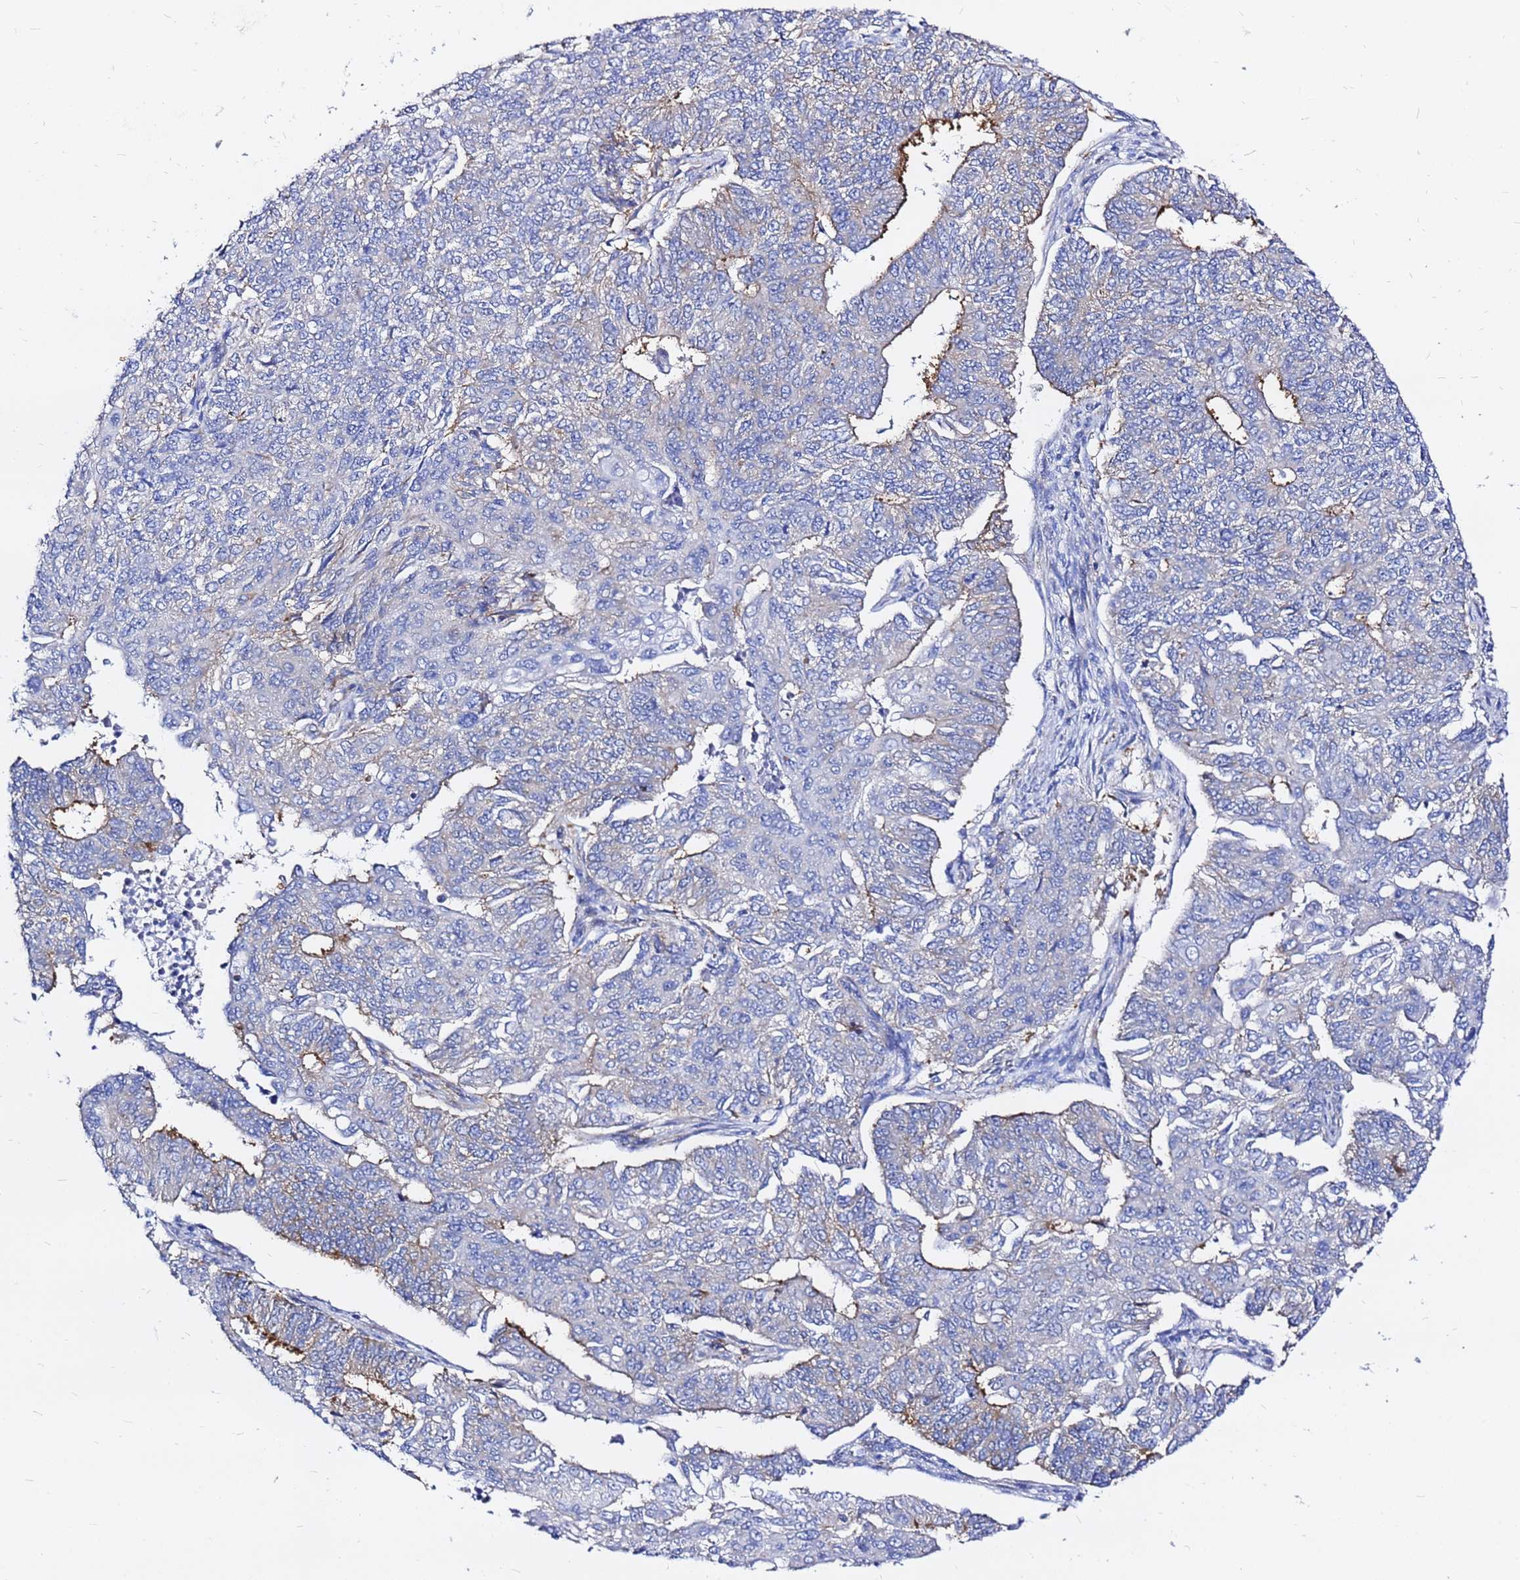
{"staining": {"intensity": "strong", "quantity": "<25%", "location": "cytoplasmic/membranous"}, "tissue": "endometrial cancer", "cell_type": "Tumor cells", "image_type": "cancer", "snomed": [{"axis": "morphology", "description": "Adenocarcinoma, NOS"}, {"axis": "topography", "description": "Endometrium"}], "caption": "Immunohistochemistry (DAB (3,3'-diaminobenzidine)) staining of human endometrial cancer shows strong cytoplasmic/membranous protein positivity in about <25% of tumor cells. (IHC, brightfield microscopy, high magnification).", "gene": "TUBA8", "patient": {"sex": "female", "age": 32}}